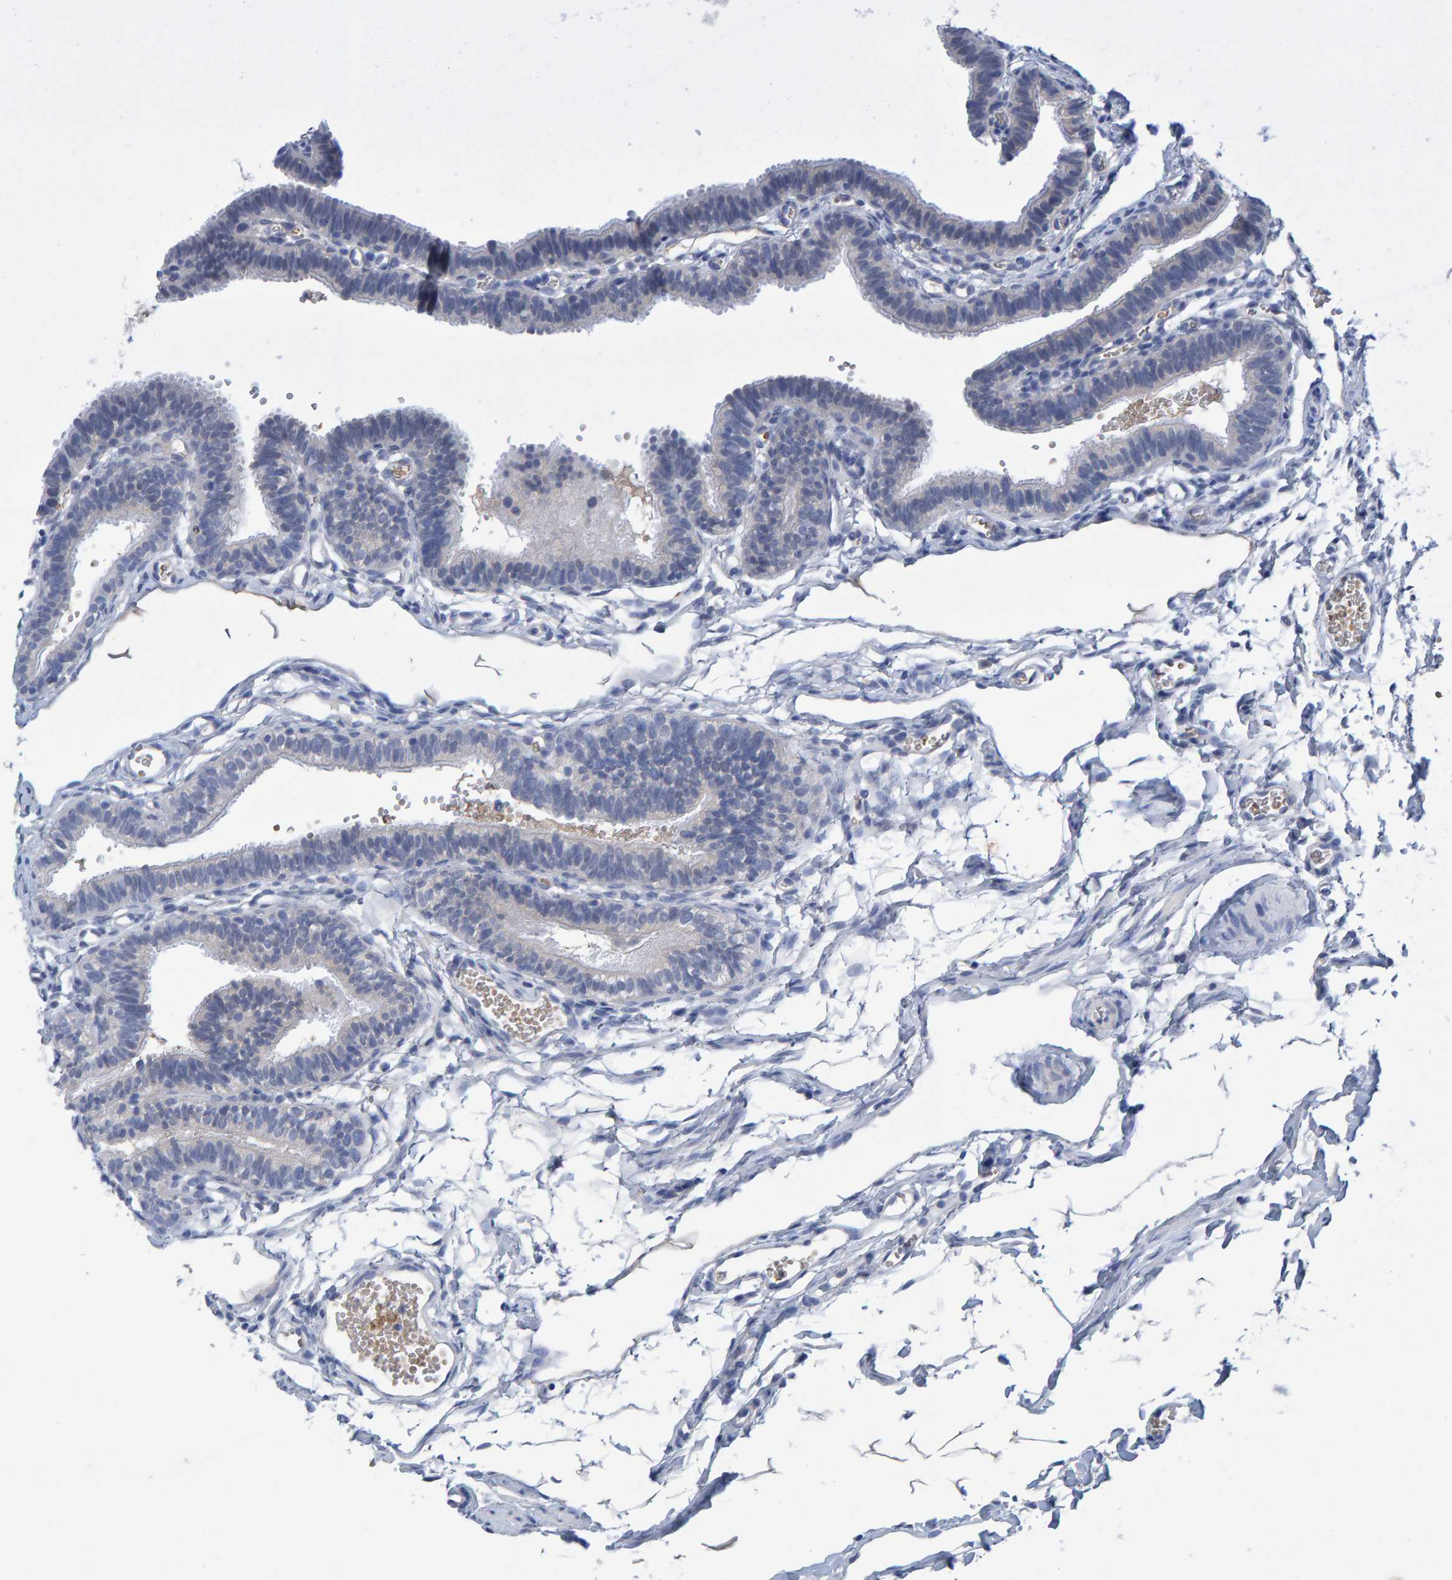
{"staining": {"intensity": "weak", "quantity": "<25%", "location": "cytoplasmic/membranous"}, "tissue": "fallopian tube", "cell_type": "Glandular cells", "image_type": "normal", "snomed": [{"axis": "morphology", "description": "Normal tissue, NOS"}, {"axis": "topography", "description": "Fallopian tube"}, {"axis": "topography", "description": "Placenta"}], "caption": "High magnification brightfield microscopy of unremarkable fallopian tube stained with DAB (3,3'-diaminobenzidine) (brown) and counterstained with hematoxylin (blue): glandular cells show no significant expression.", "gene": "ALAD", "patient": {"sex": "female", "age": 34}}